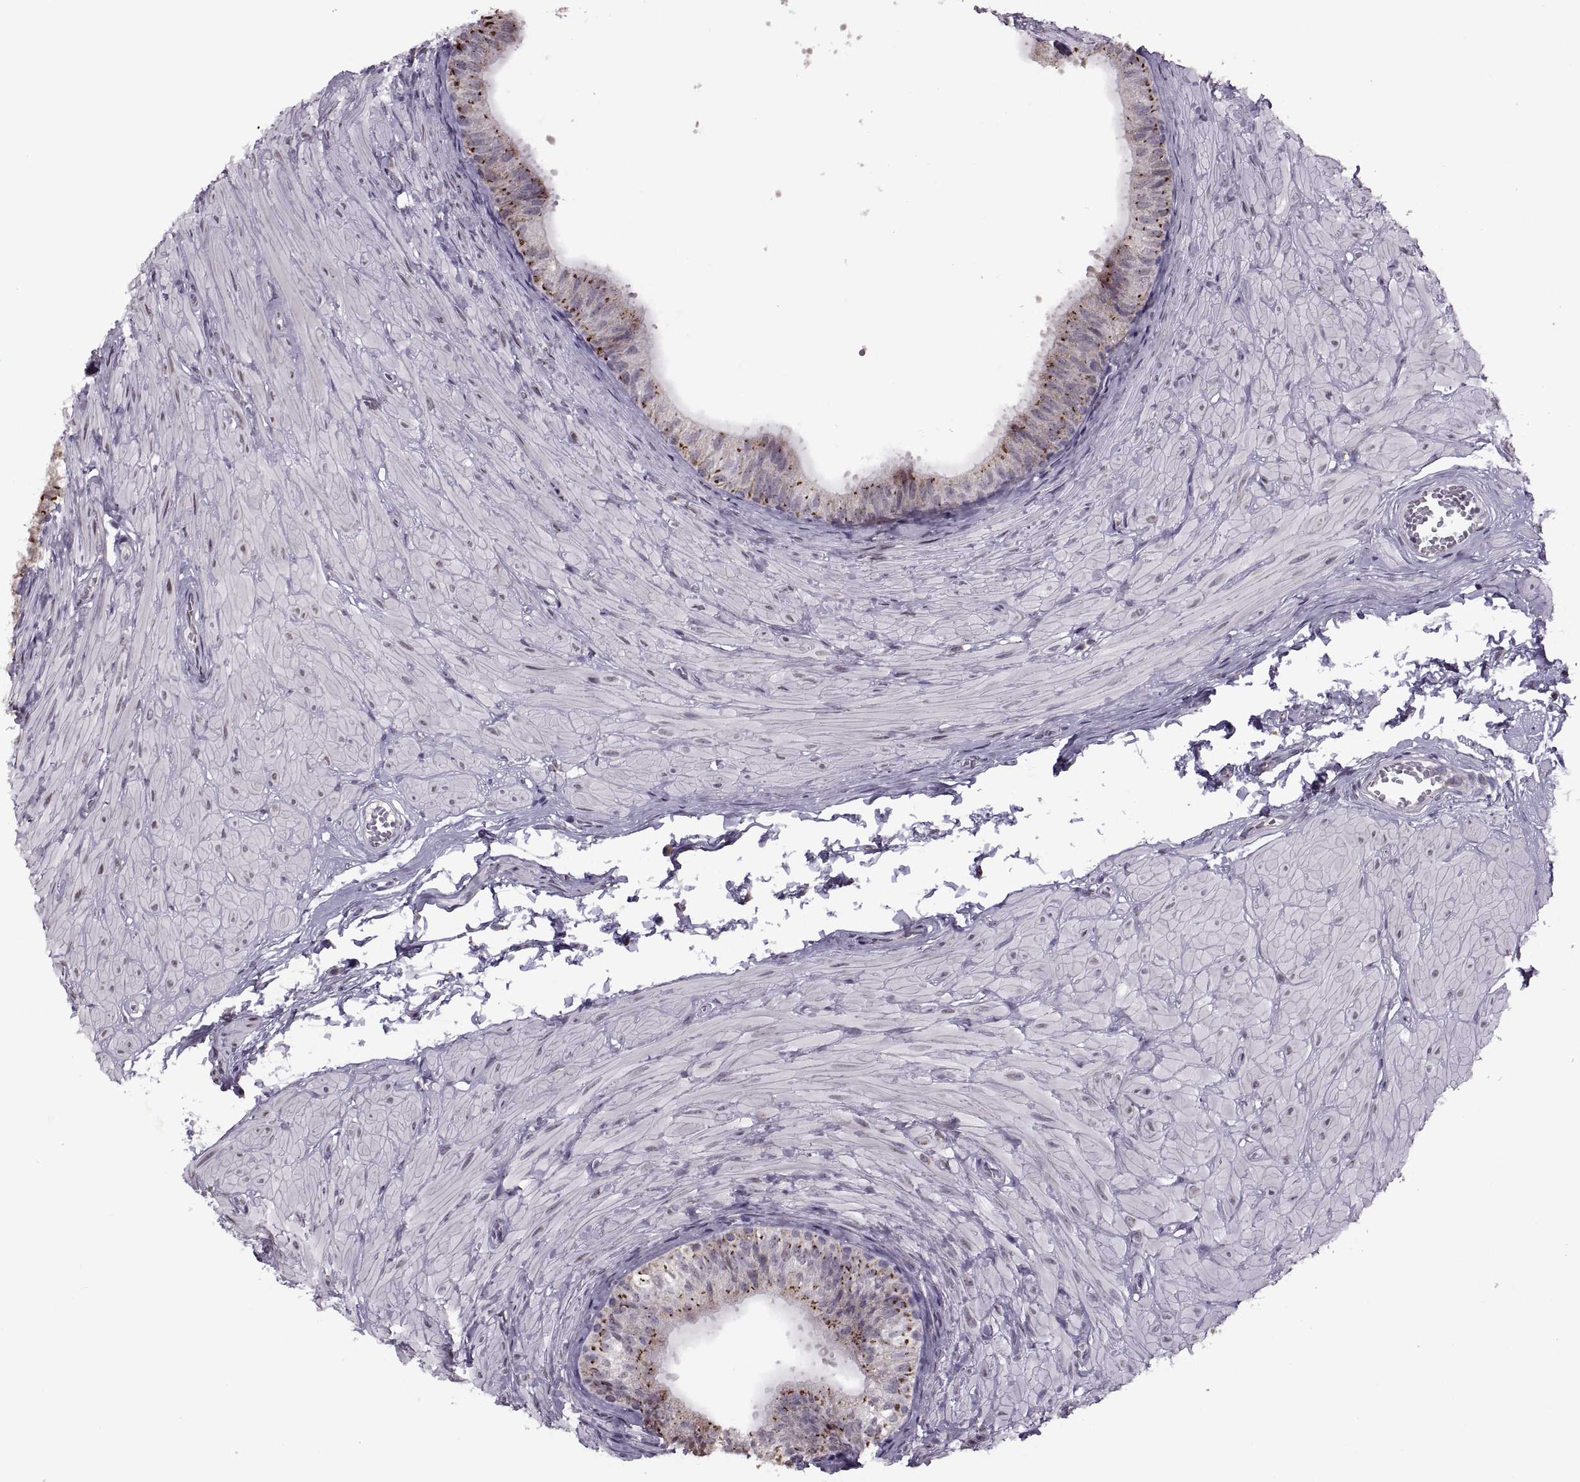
{"staining": {"intensity": "moderate", "quantity": "25%-75%", "location": "cytoplasmic/membranous"}, "tissue": "epididymis", "cell_type": "Glandular cells", "image_type": "normal", "snomed": [{"axis": "morphology", "description": "Normal tissue, NOS"}, {"axis": "topography", "description": "Epididymis"}, {"axis": "topography", "description": "Vas deferens"}], "caption": "A brown stain shows moderate cytoplasmic/membranous expression of a protein in glandular cells of benign human epididymis. (DAB IHC, brown staining for protein, blue staining for nuclei).", "gene": "PRSS37", "patient": {"sex": "male", "age": 23}}